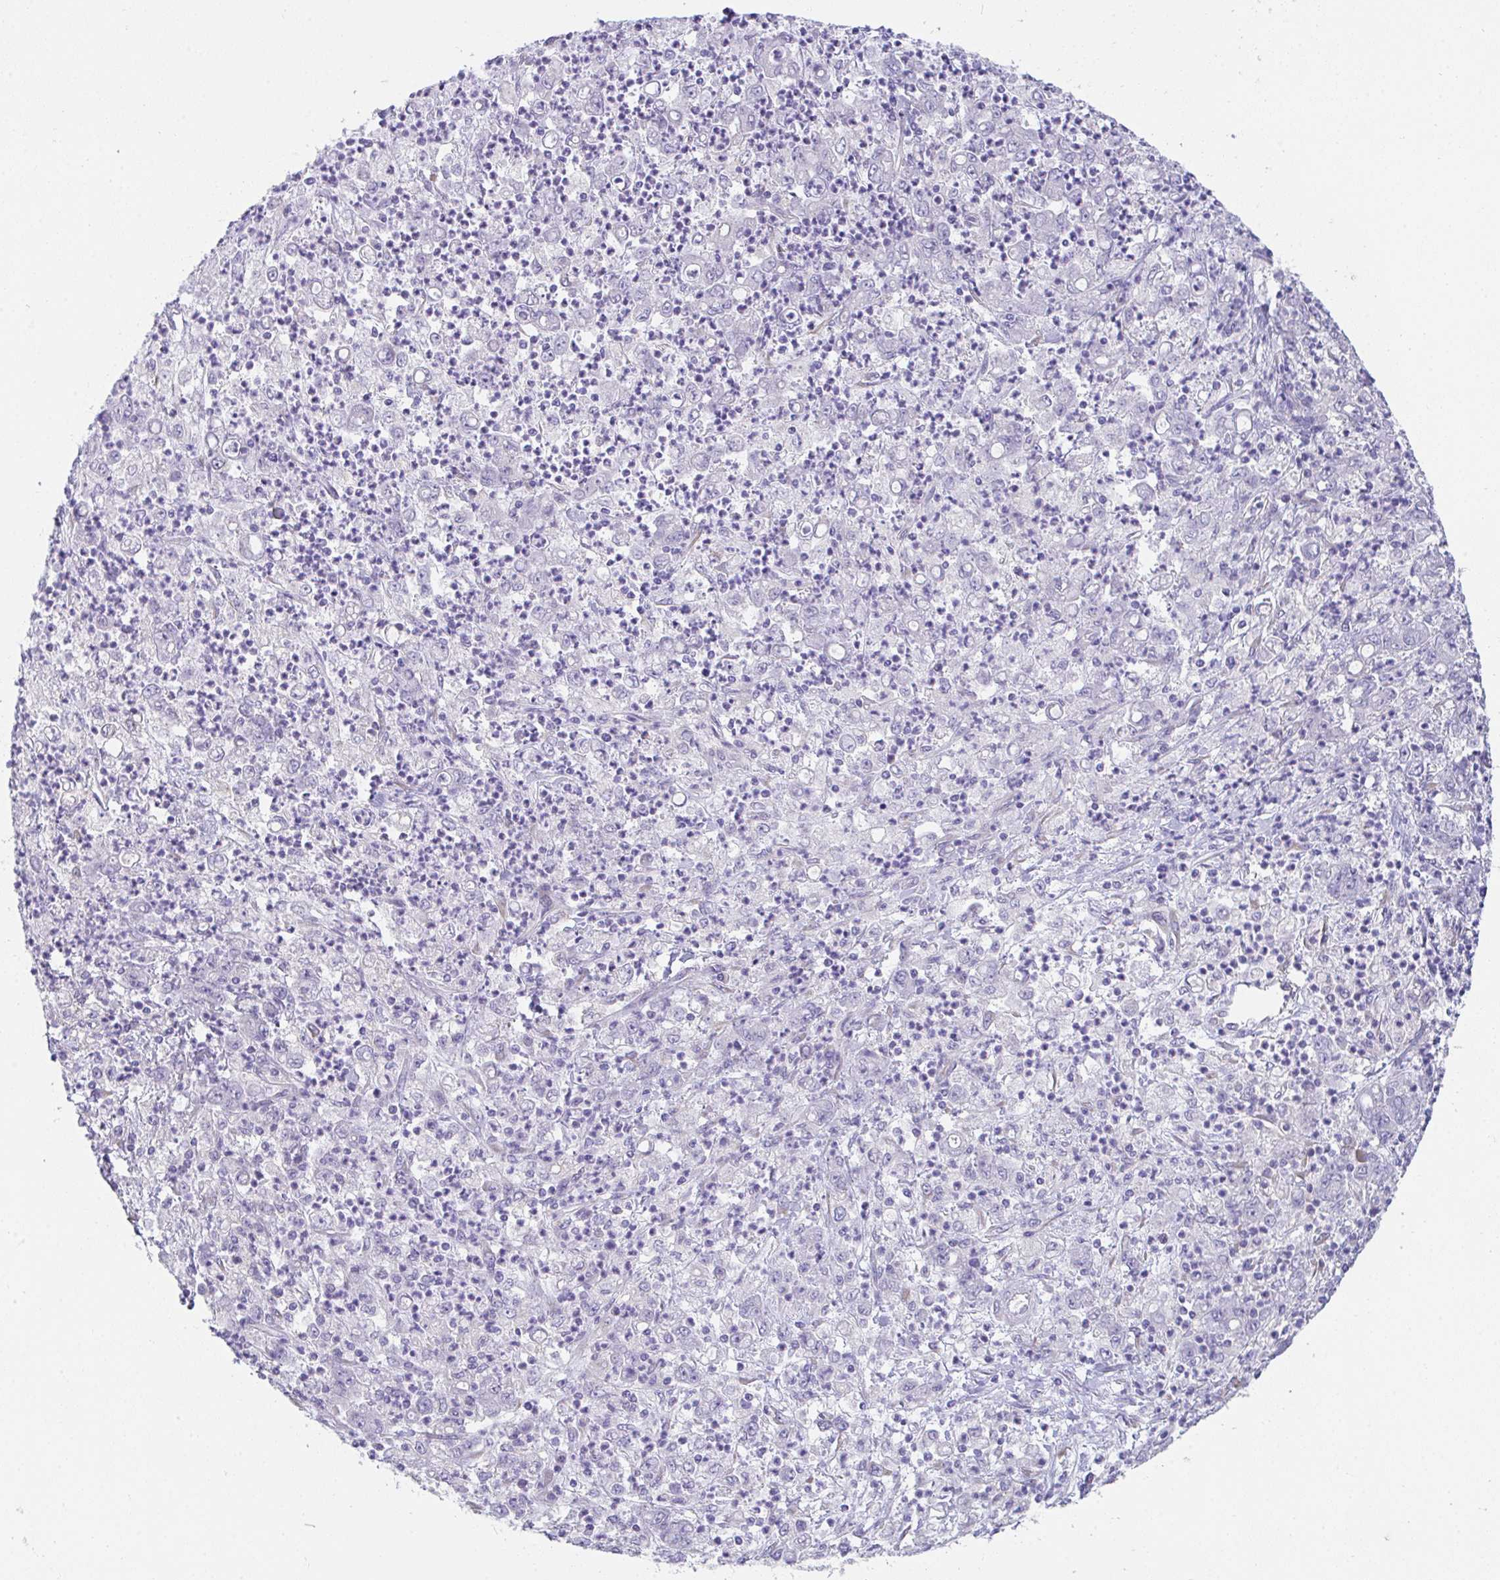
{"staining": {"intensity": "negative", "quantity": "none", "location": "none"}, "tissue": "stomach cancer", "cell_type": "Tumor cells", "image_type": "cancer", "snomed": [{"axis": "morphology", "description": "Adenocarcinoma, NOS"}, {"axis": "topography", "description": "Stomach, lower"}], "caption": "This is an immunohistochemistry histopathology image of human stomach cancer. There is no staining in tumor cells.", "gene": "MIA3", "patient": {"sex": "female", "age": 71}}